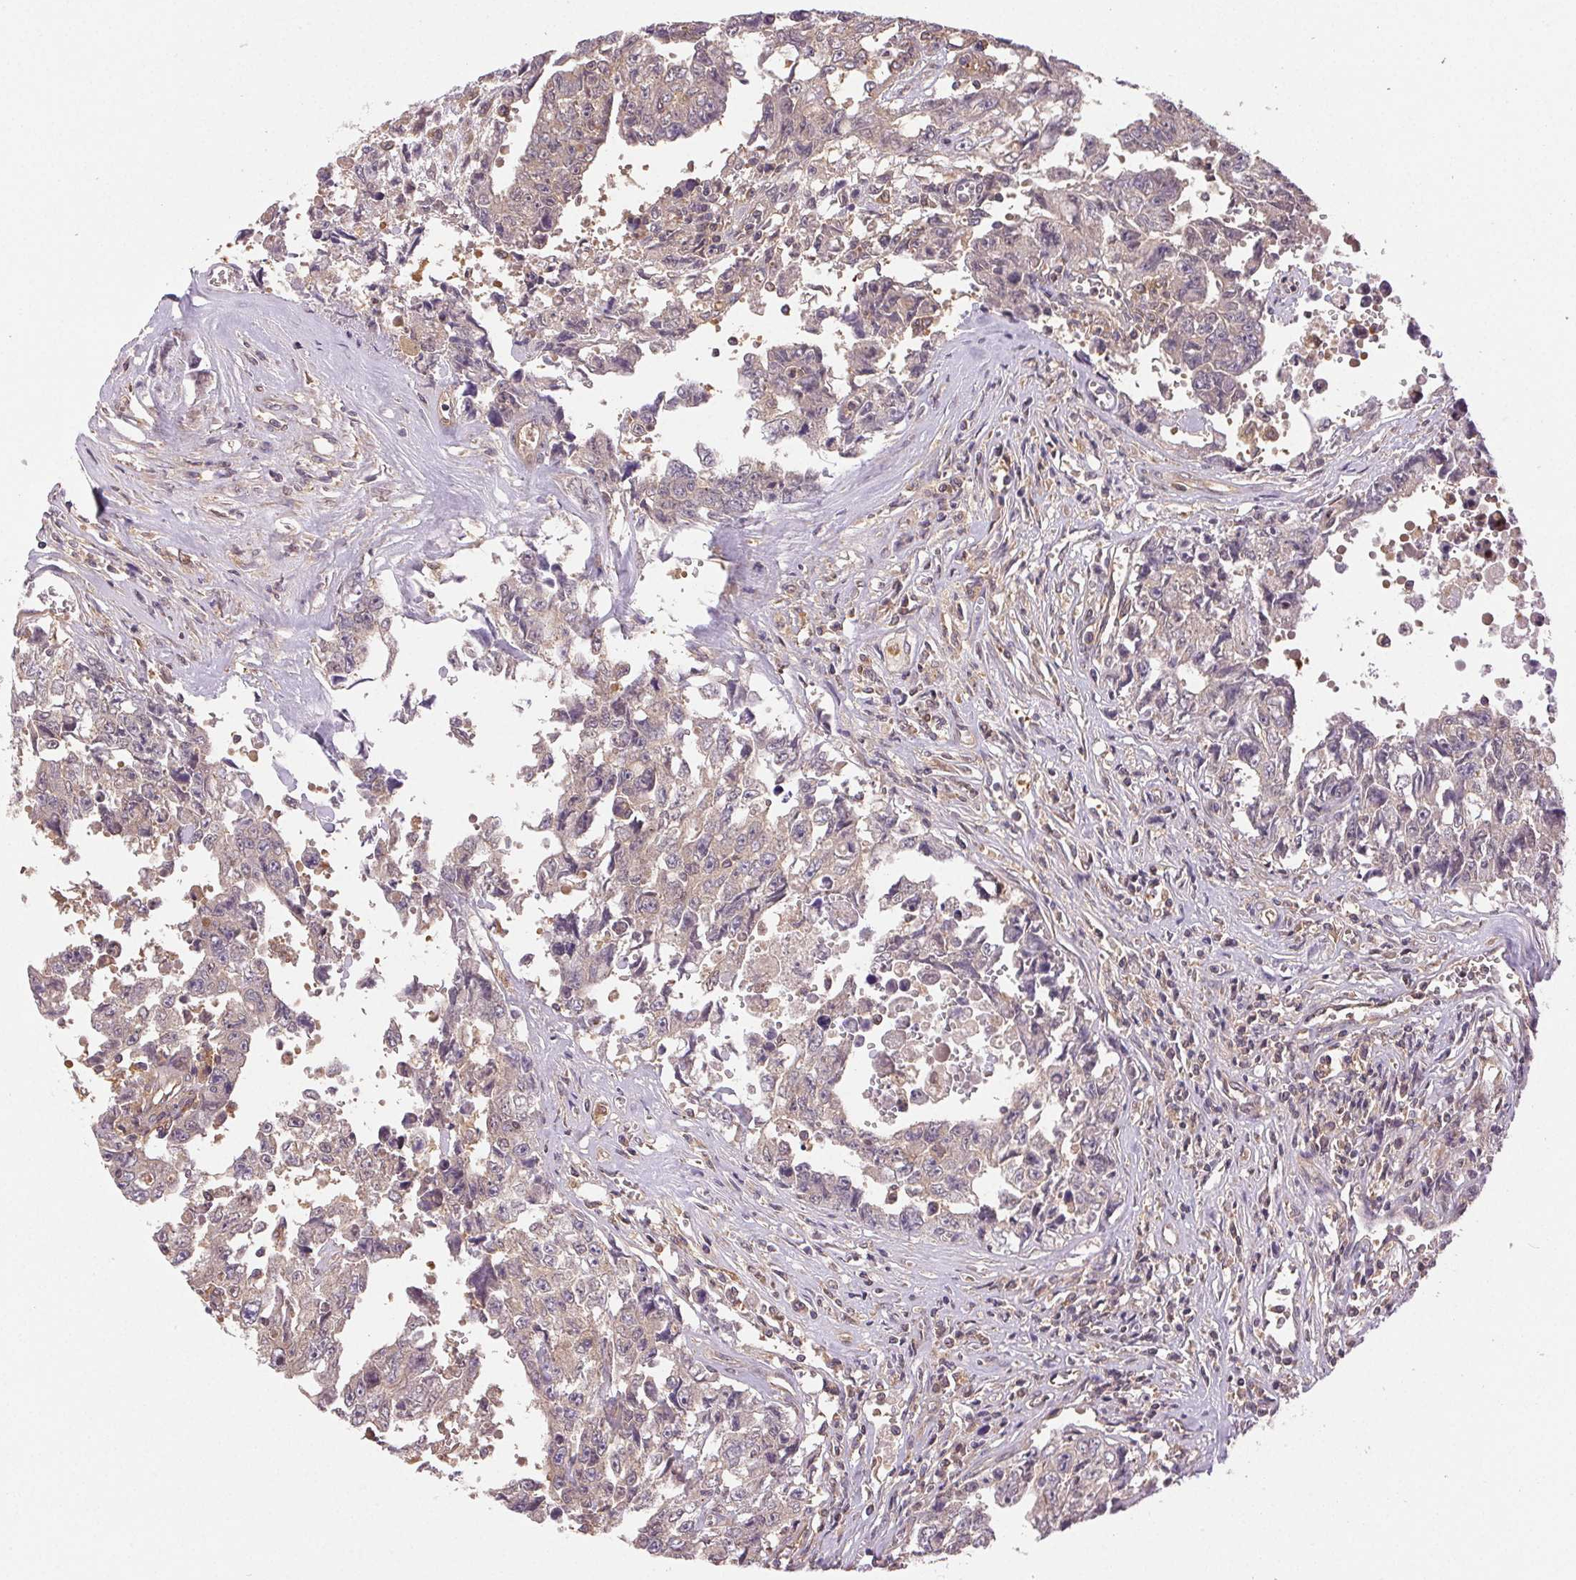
{"staining": {"intensity": "negative", "quantity": "none", "location": "none"}, "tissue": "testis cancer", "cell_type": "Tumor cells", "image_type": "cancer", "snomed": [{"axis": "morphology", "description": "Carcinoma, Embryonal, NOS"}, {"axis": "topography", "description": "Testis"}], "caption": "Protein analysis of testis cancer demonstrates no significant expression in tumor cells. Brightfield microscopy of immunohistochemistry stained with DAB (brown) and hematoxylin (blue), captured at high magnification.", "gene": "GDI2", "patient": {"sex": "male", "age": 24}}